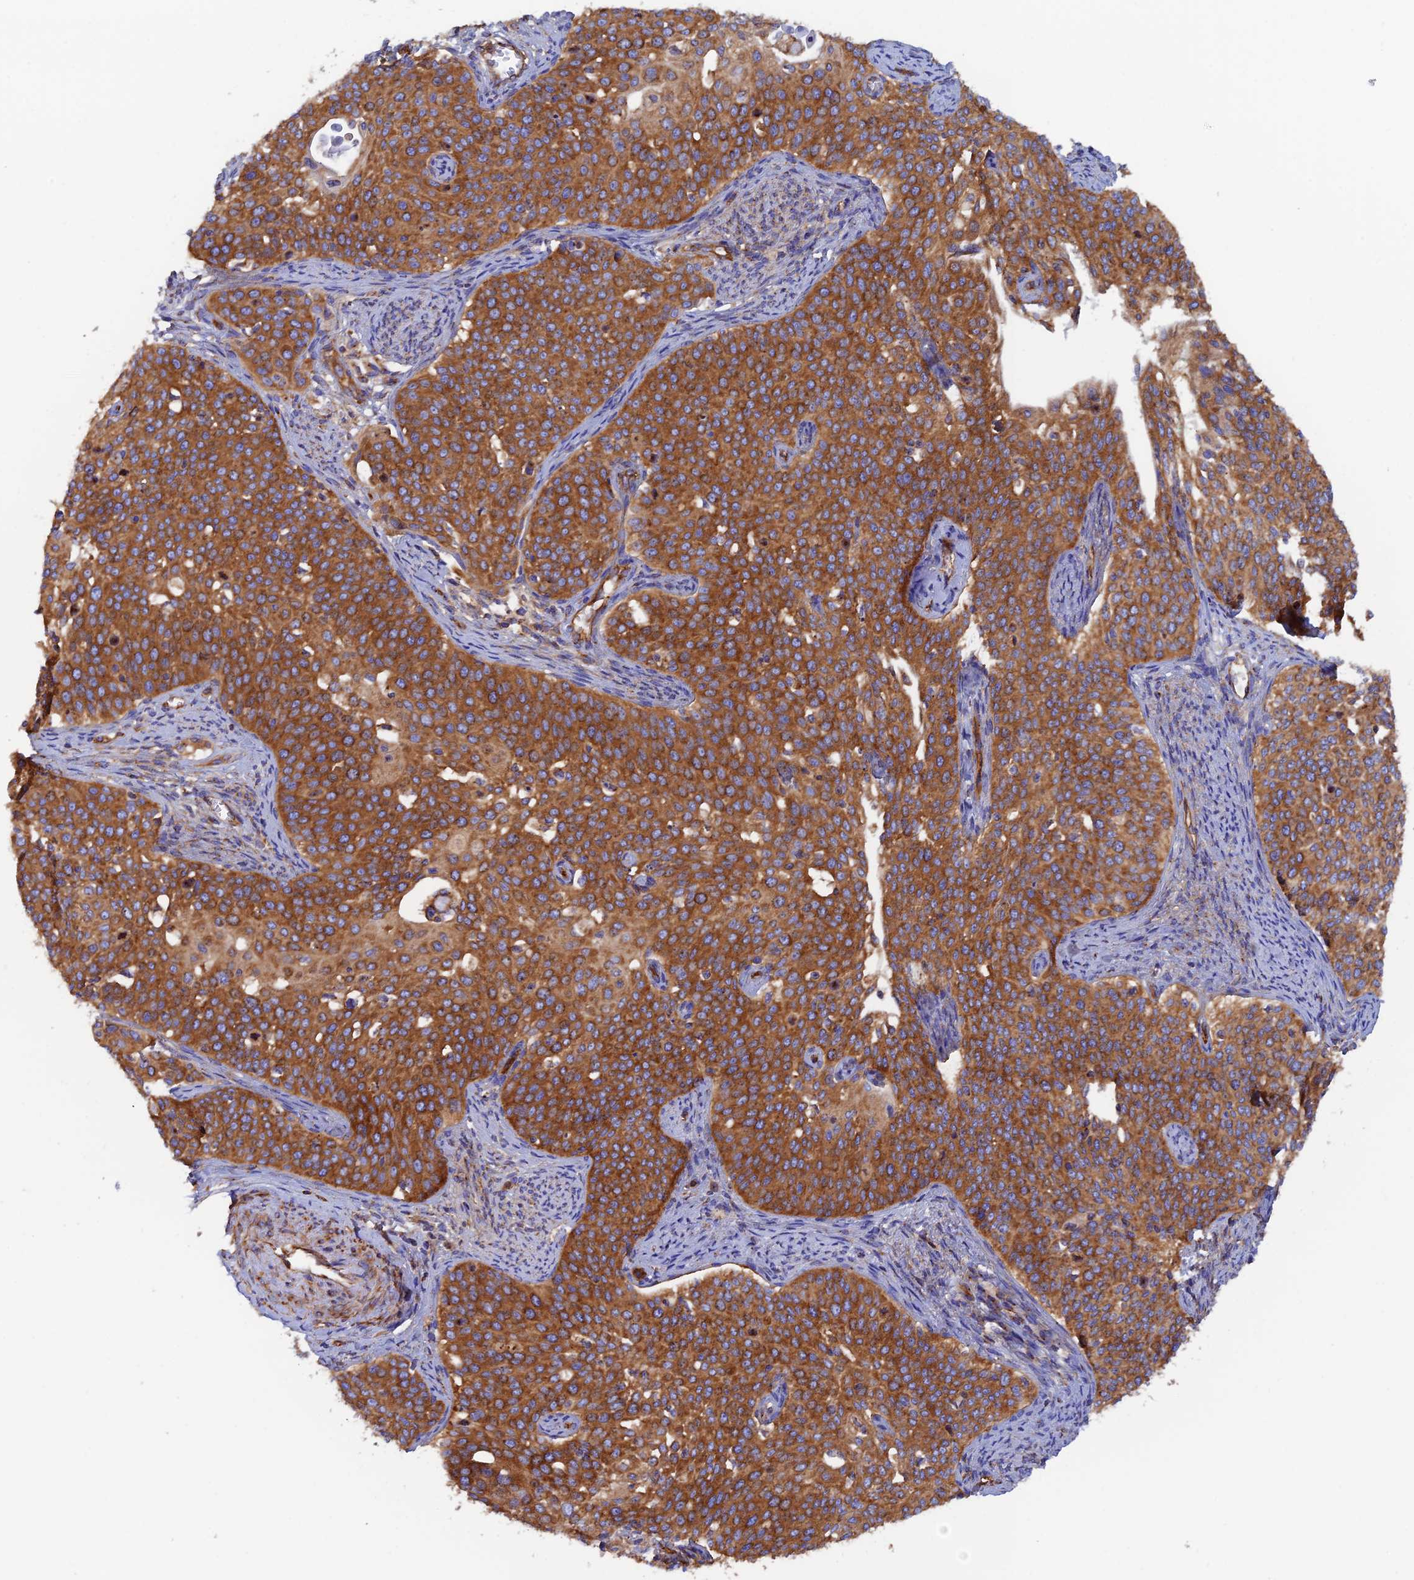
{"staining": {"intensity": "strong", "quantity": ">75%", "location": "cytoplasmic/membranous"}, "tissue": "cervical cancer", "cell_type": "Tumor cells", "image_type": "cancer", "snomed": [{"axis": "morphology", "description": "Squamous cell carcinoma, NOS"}, {"axis": "topography", "description": "Cervix"}], "caption": "About >75% of tumor cells in human squamous cell carcinoma (cervical) reveal strong cytoplasmic/membranous protein positivity as visualized by brown immunohistochemical staining.", "gene": "DCTN2", "patient": {"sex": "female", "age": 44}}